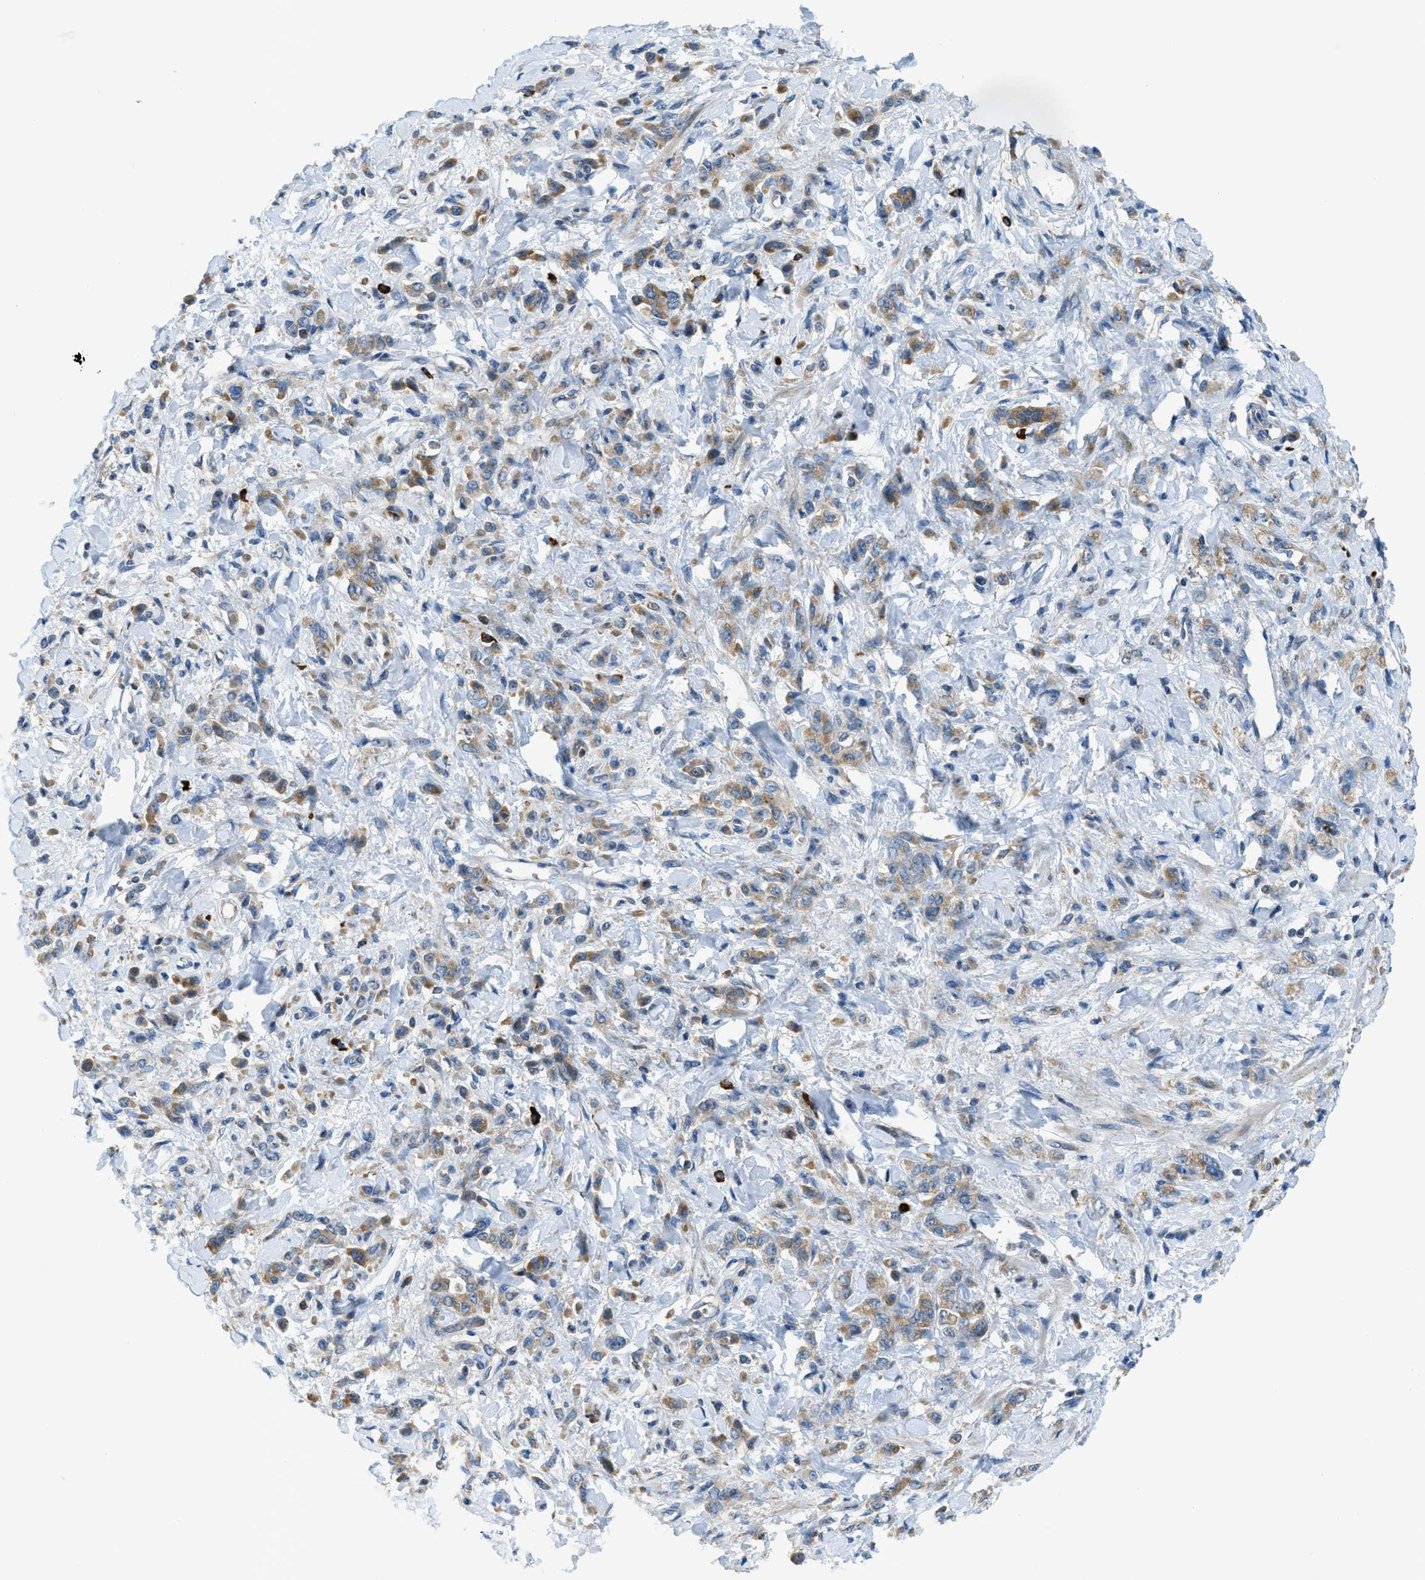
{"staining": {"intensity": "weak", "quantity": ">75%", "location": "cytoplasmic/membranous"}, "tissue": "stomach cancer", "cell_type": "Tumor cells", "image_type": "cancer", "snomed": [{"axis": "morphology", "description": "Normal tissue, NOS"}, {"axis": "morphology", "description": "Adenocarcinoma, NOS"}, {"axis": "topography", "description": "Stomach"}], "caption": "Tumor cells display low levels of weak cytoplasmic/membranous staining in approximately >75% of cells in stomach cancer (adenocarcinoma). The staining was performed using DAB to visualize the protein expression in brown, while the nuclei were stained in blue with hematoxylin (Magnification: 20x).", "gene": "RFFL", "patient": {"sex": "male", "age": 82}}